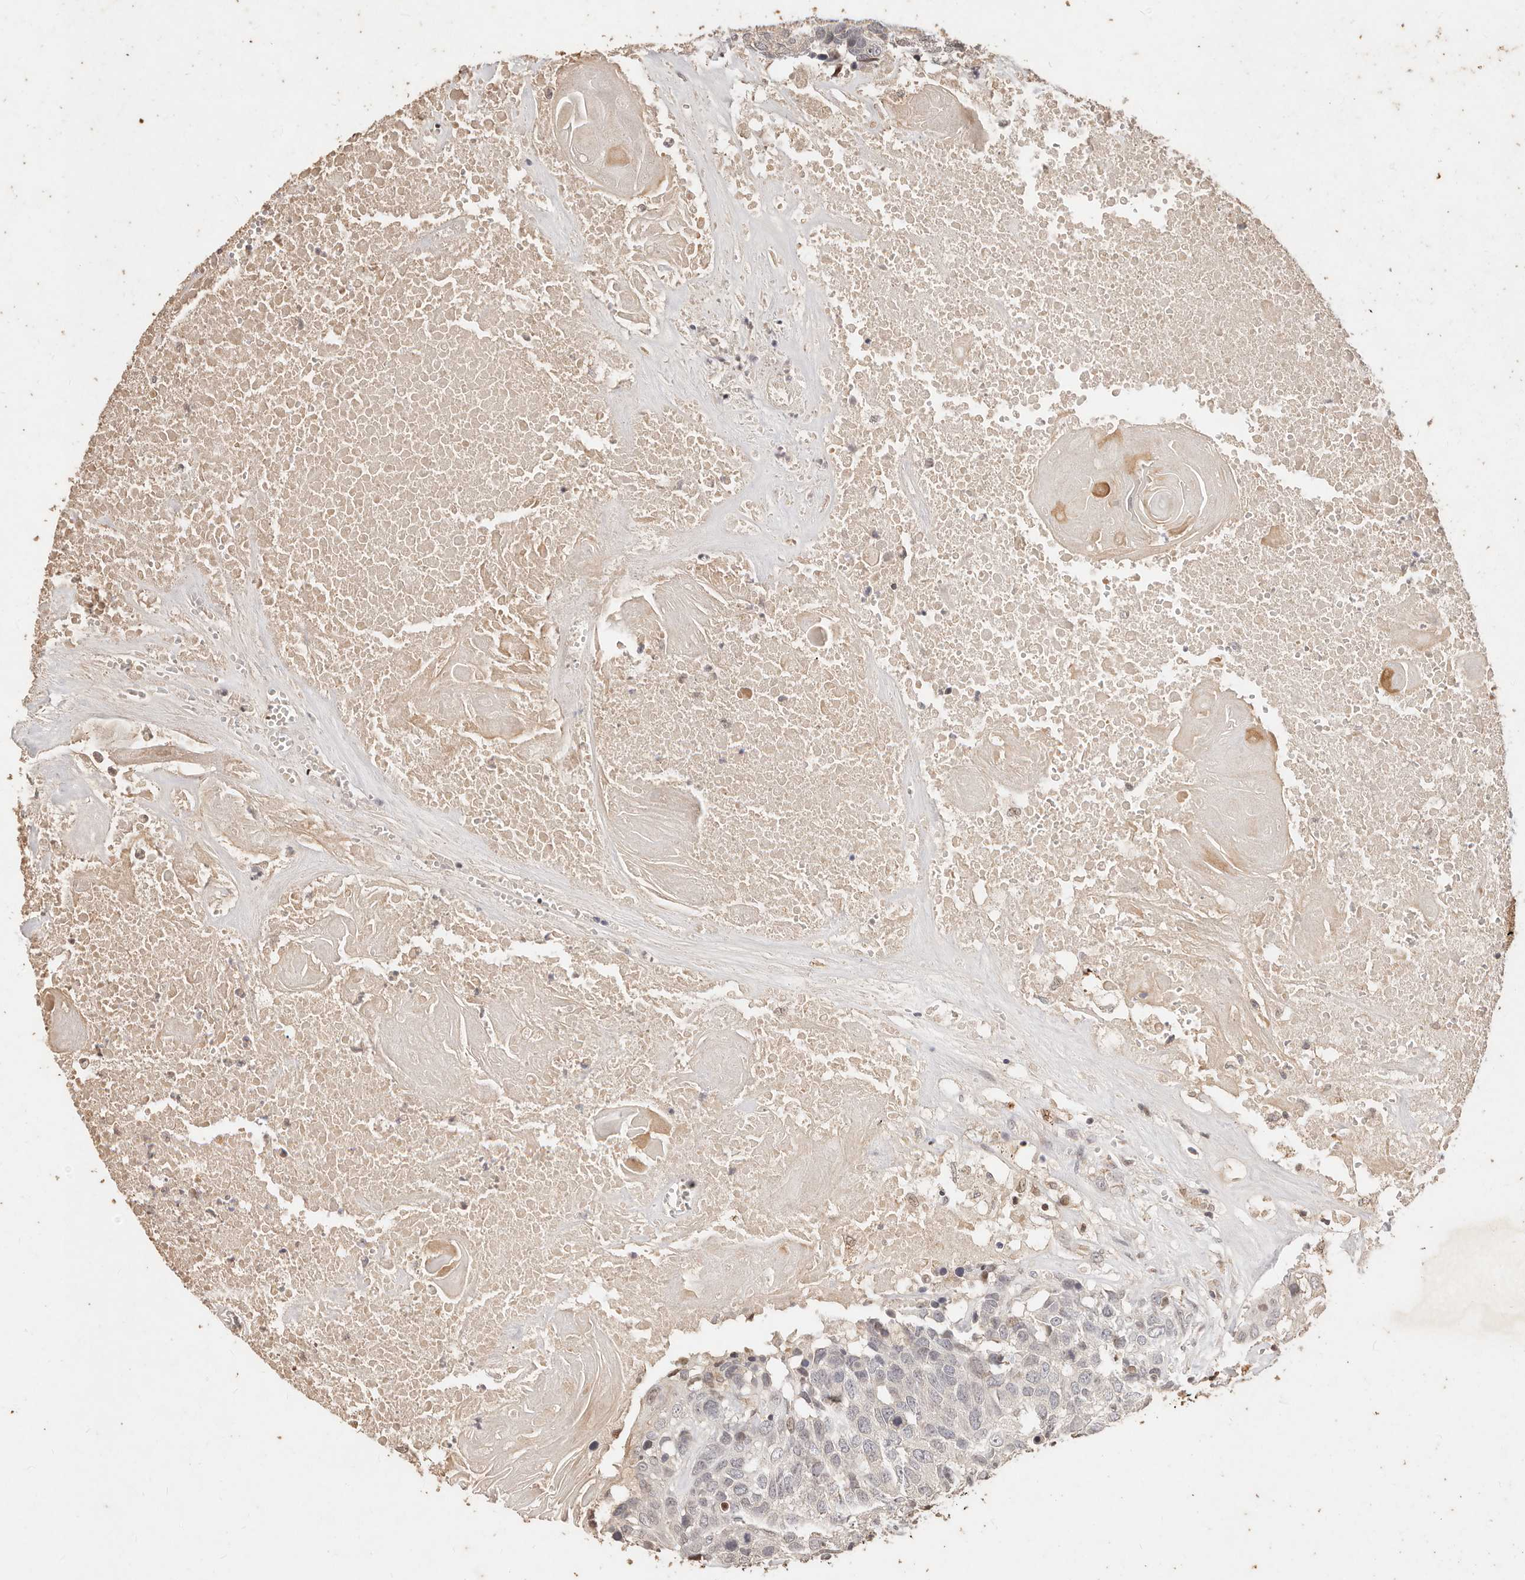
{"staining": {"intensity": "negative", "quantity": "none", "location": "none"}, "tissue": "head and neck cancer", "cell_type": "Tumor cells", "image_type": "cancer", "snomed": [{"axis": "morphology", "description": "Squamous cell carcinoma, NOS"}, {"axis": "topography", "description": "Head-Neck"}], "caption": "This is a photomicrograph of IHC staining of head and neck cancer (squamous cell carcinoma), which shows no positivity in tumor cells.", "gene": "KIF9", "patient": {"sex": "male", "age": 66}}